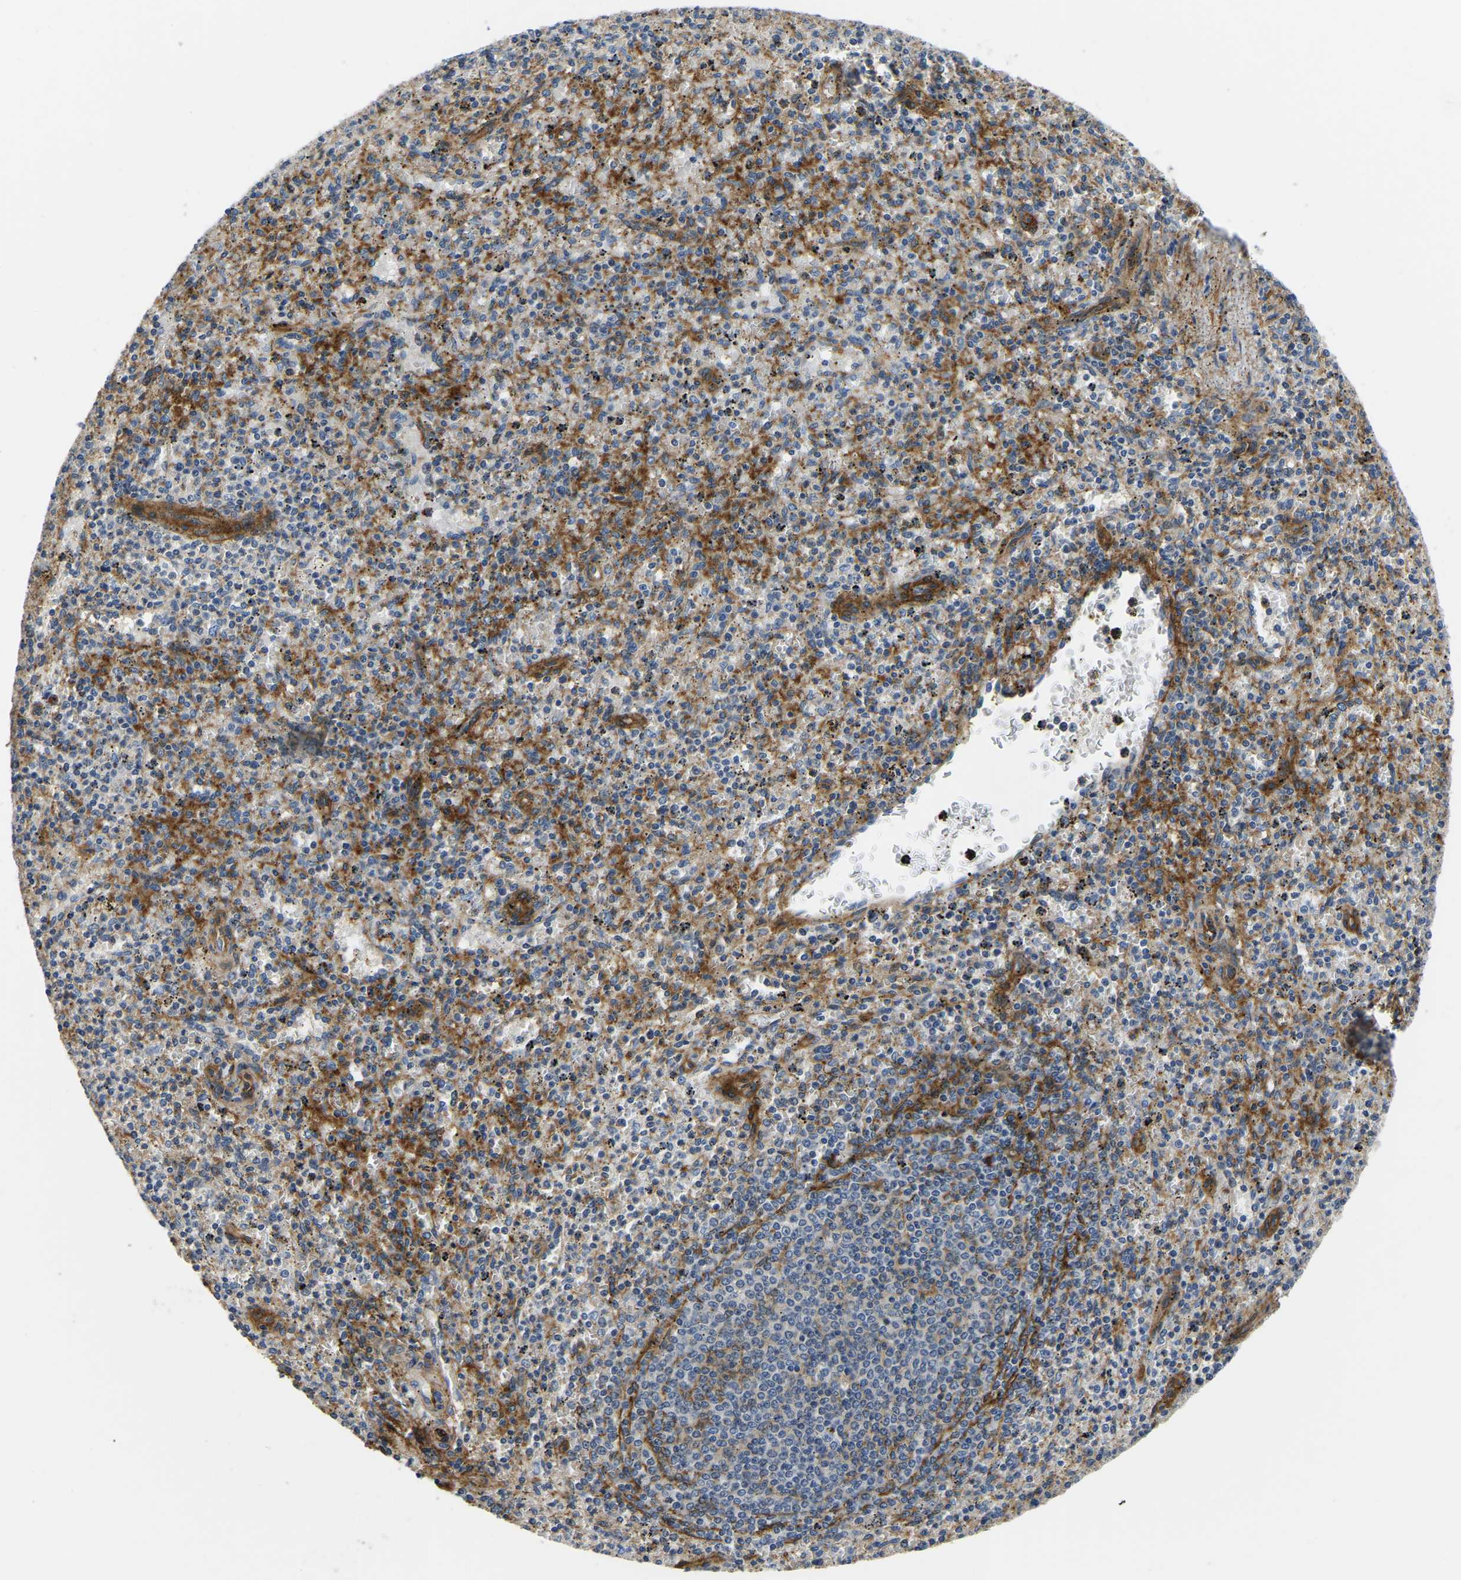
{"staining": {"intensity": "moderate", "quantity": "<25%", "location": "cytoplasmic/membranous"}, "tissue": "spleen", "cell_type": "Cells in red pulp", "image_type": "normal", "snomed": [{"axis": "morphology", "description": "Normal tissue, NOS"}, {"axis": "topography", "description": "Spleen"}], "caption": "Immunohistochemistry (IHC) of normal human spleen shows low levels of moderate cytoplasmic/membranous expression in about <25% of cells in red pulp. (IHC, brightfield microscopy, high magnification).", "gene": "ITGA2", "patient": {"sex": "male", "age": 72}}